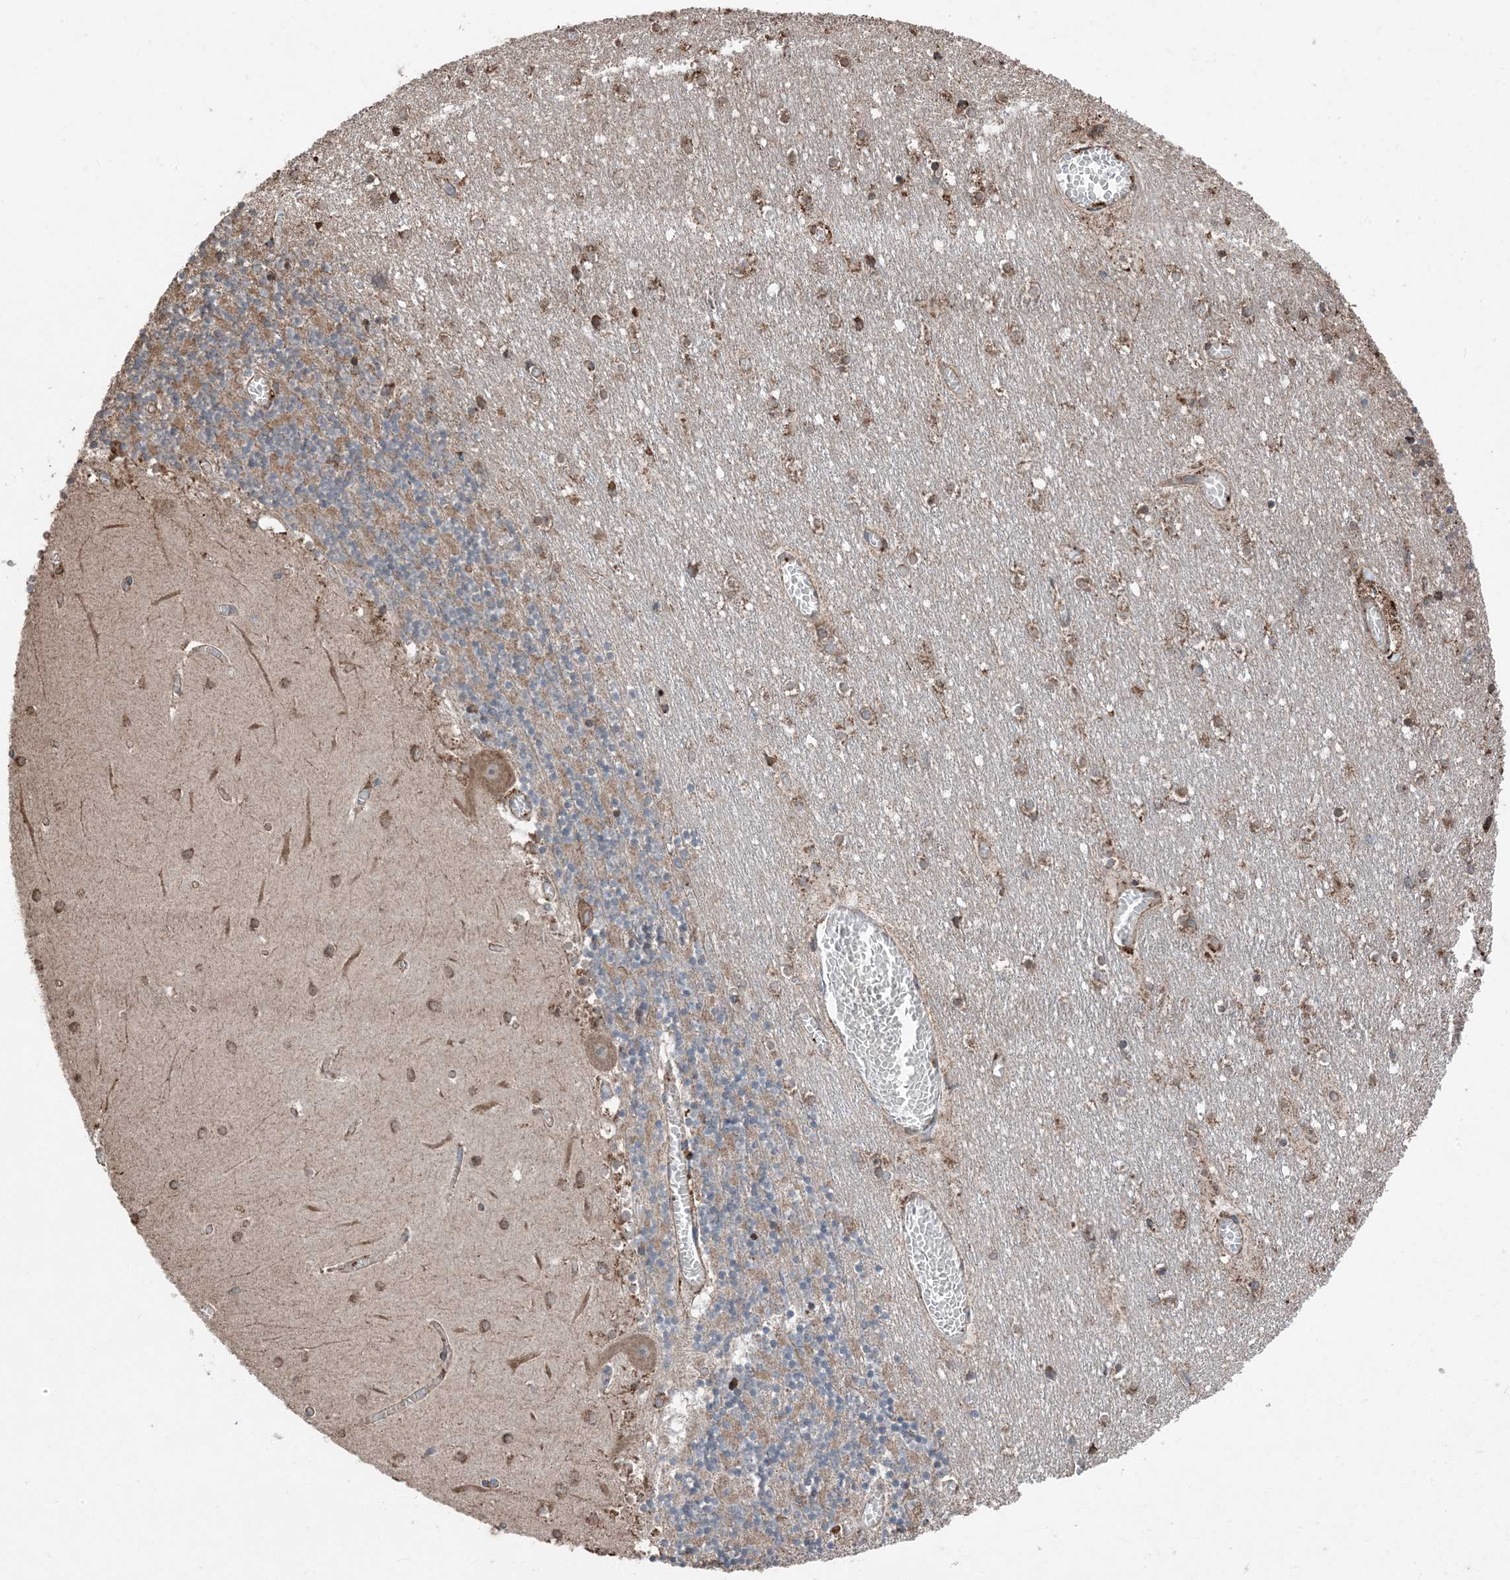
{"staining": {"intensity": "moderate", "quantity": "25%-75%", "location": "cytoplasmic/membranous"}, "tissue": "cerebellum", "cell_type": "Cells in granular layer", "image_type": "normal", "snomed": [{"axis": "morphology", "description": "Normal tissue, NOS"}, {"axis": "topography", "description": "Cerebellum"}], "caption": "Immunohistochemical staining of unremarkable human cerebellum reveals medium levels of moderate cytoplasmic/membranous expression in about 25%-75% of cells in granular layer. (Brightfield microscopy of DAB IHC at high magnification).", "gene": "PDIA6", "patient": {"sex": "female", "age": 28}}